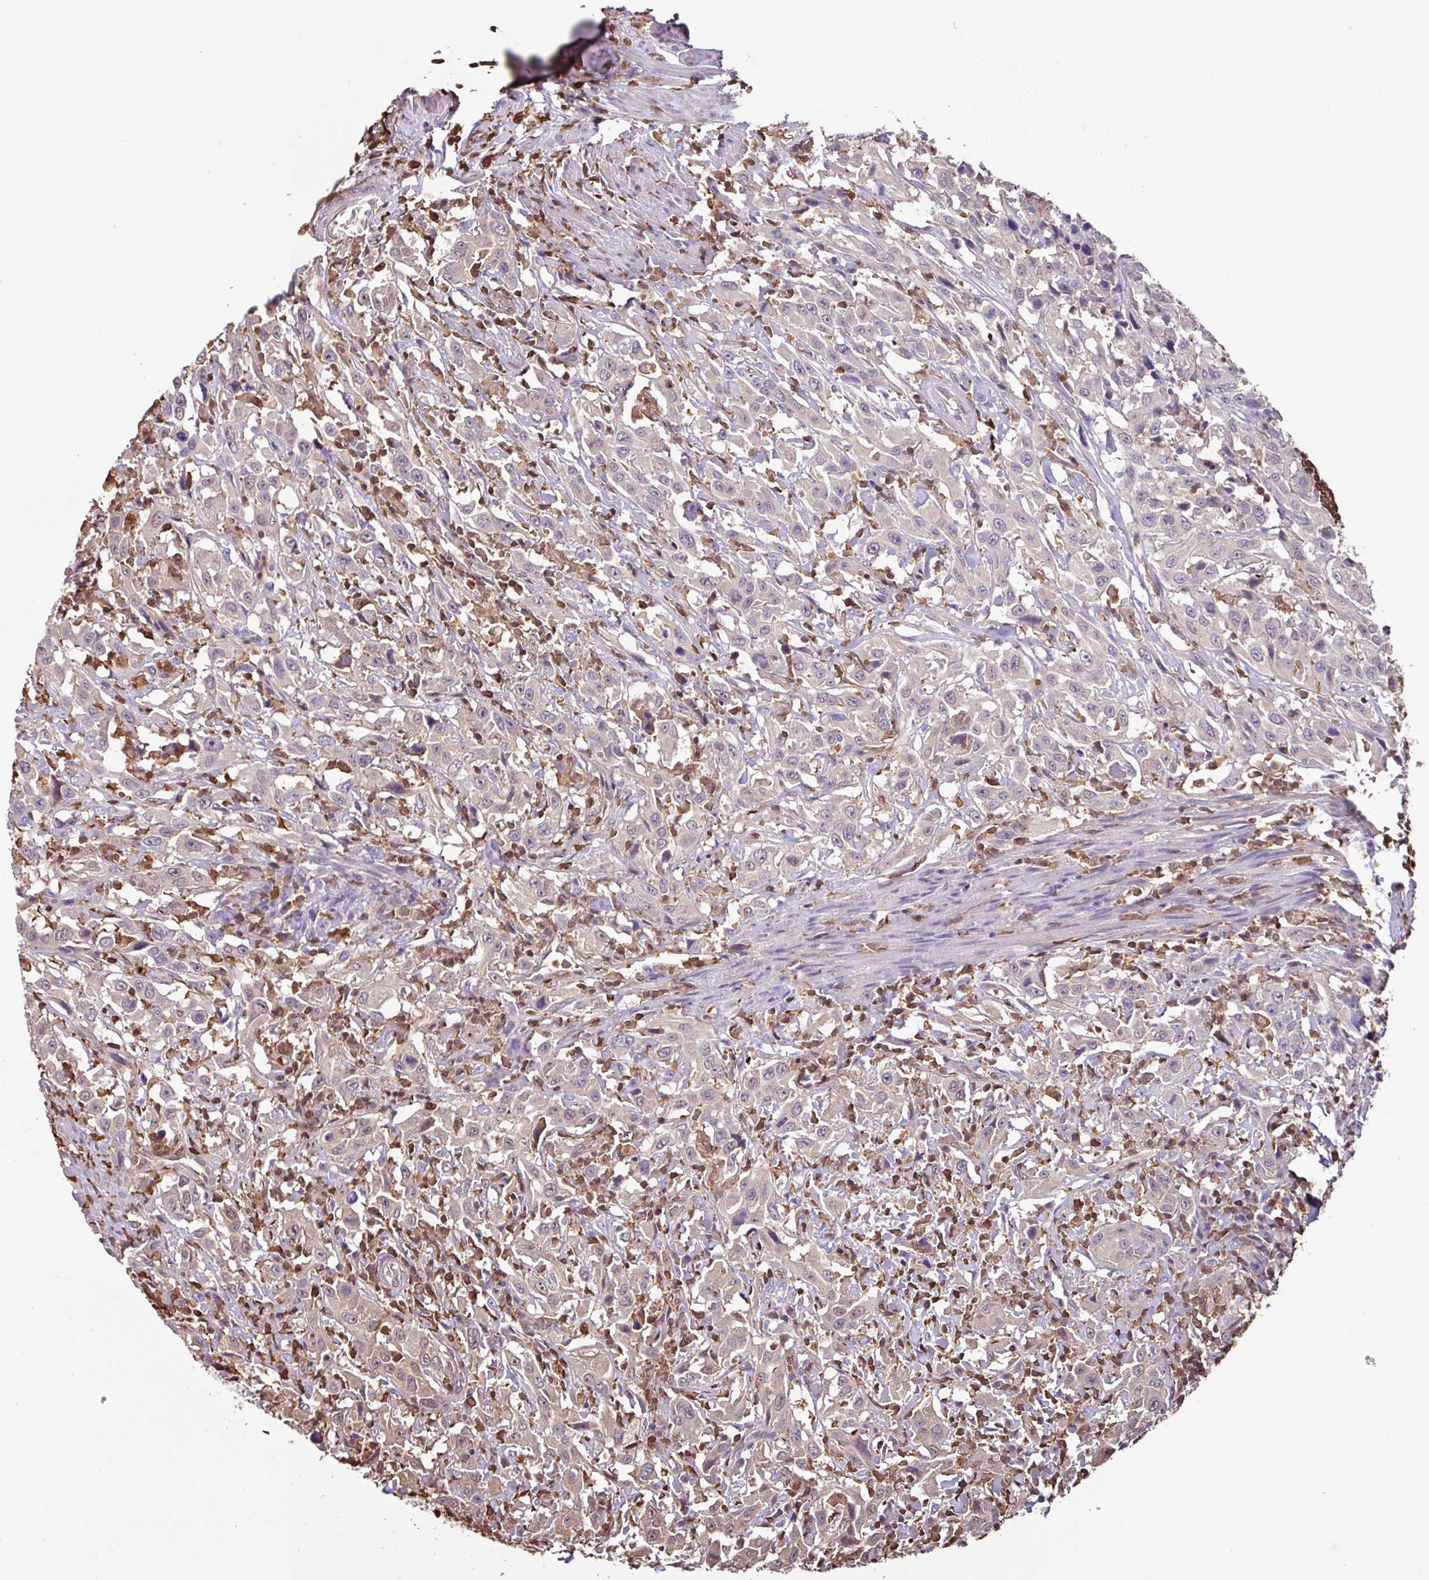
{"staining": {"intensity": "negative", "quantity": "none", "location": "none"}, "tissue": "urothelial cancer", "cell_type": "Tumor cells", "image_type": "cancer", "snomed": [{"axis": "morphology", "description": "Urothelial carcinoma, High grade"}, {"axis": "topography", "description": "Urinary bladder"}], "caption": "Tumor cells show no significant protein expression in urothelial cancer. (Stains: DAB (3,3'-diaminobenzidine) immunohistochemistry (IHC) with hematoxylin counter stain, Microscopy: brightfield microscopy at high magnification).", "gene": "ARHGDIB", "patient": {"sex": "male", "age": 61}}